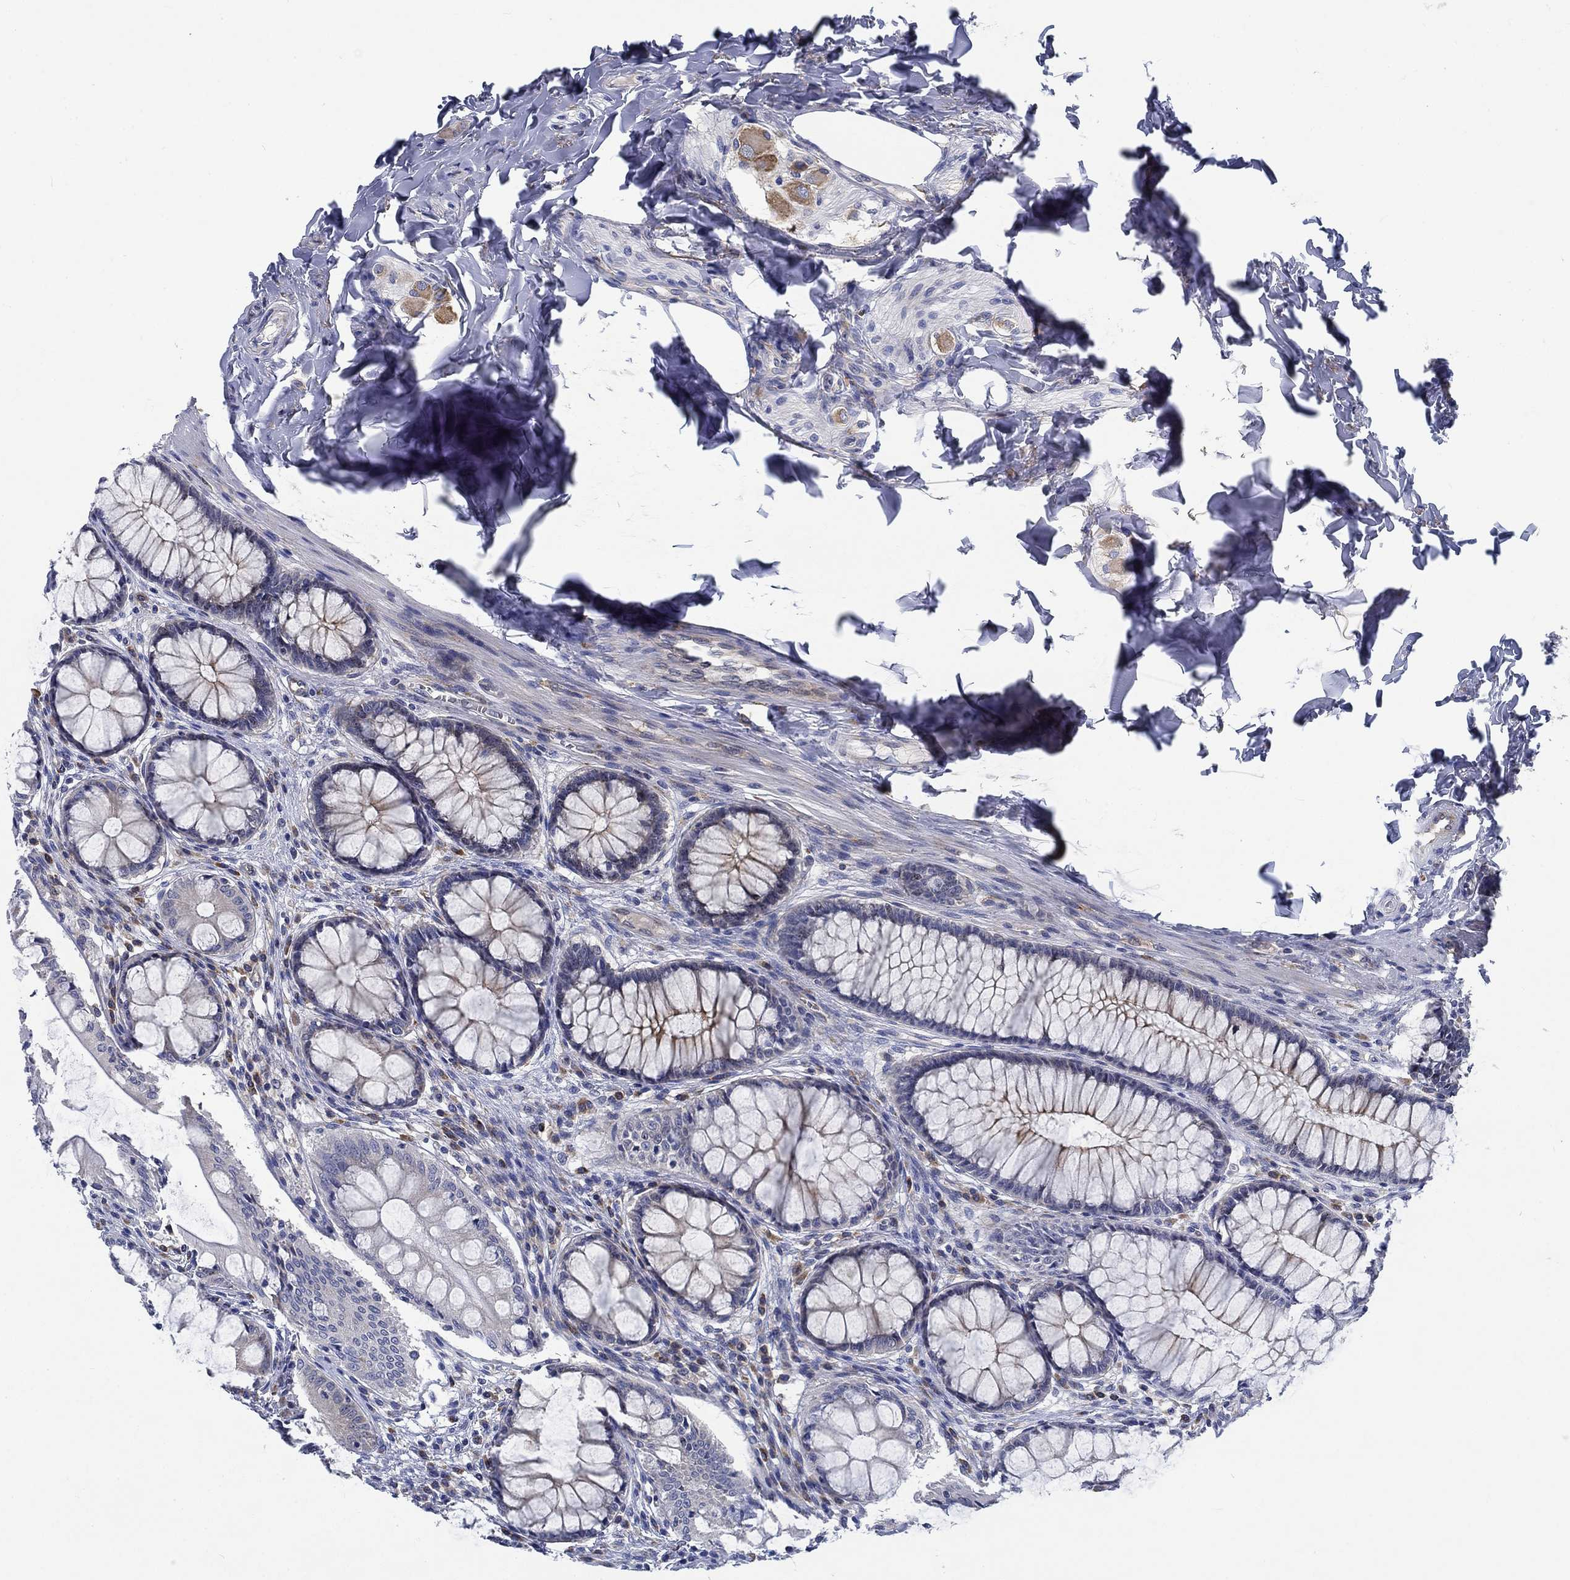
{"staining": {"intensity": "negative", "quantity": "none", "location": "none"}, "tissue": "colon", "cell_type": "Endothelial cells", "image_type": "normal", "snomed": [{"axis": "morphology", "description": "Normal tissue, NOS"}, {"axis": "topography", "description": "Colon"}], "caption": "Immunohistochemical staining of unremarkable colon displays no significant staining in endothelial cells. (DAB immunohistochemistry with hematoxylin counter stain).", "gene": "MMP24", "patient": {"sex": "female", "age": 65}}